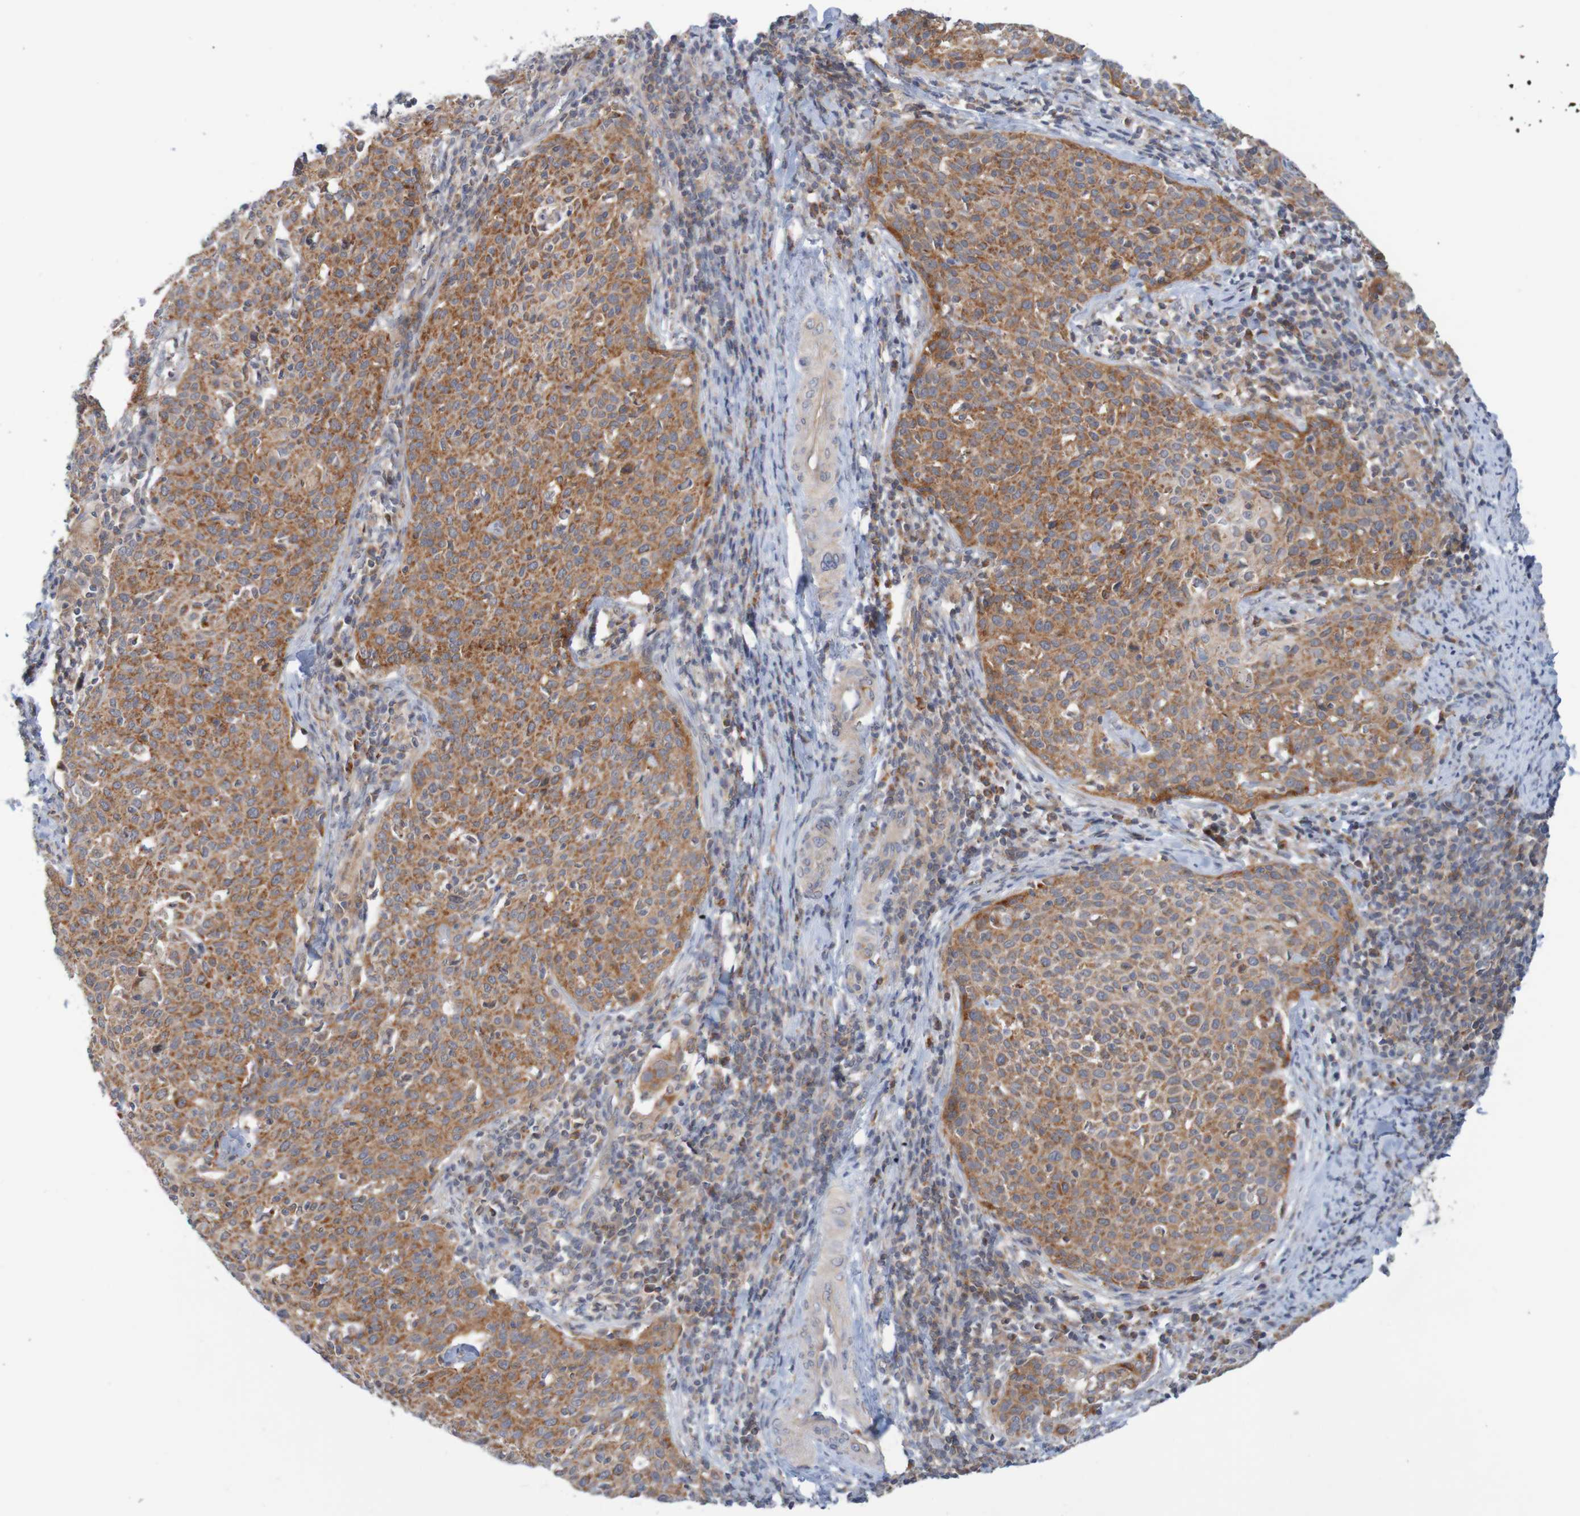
{"staining": {"intensity": "strong", "quantity": ">75%", "location": "cytoplasmic/membranous"}, "tissue": "cervical cancer", "cell_type": "Tumor cells", "image_type": "cancer", "snomed": [{"axis": "morphology", "description": "Squamous cell carcinoma, NOS"}, {"axis": "topography", "description": "Cervix"}], "caption": "Brown immunohistochemical staining in cervical cancer (squamous cell carcinoma) shows strong cytoplasmic/membranous positivity in about >75% of tumor cells. (brown staining indicates protein expression, while blue staining denotes nuclei).", "gene": "NAV2", "patient": {"sex": "female", "age": 38}}